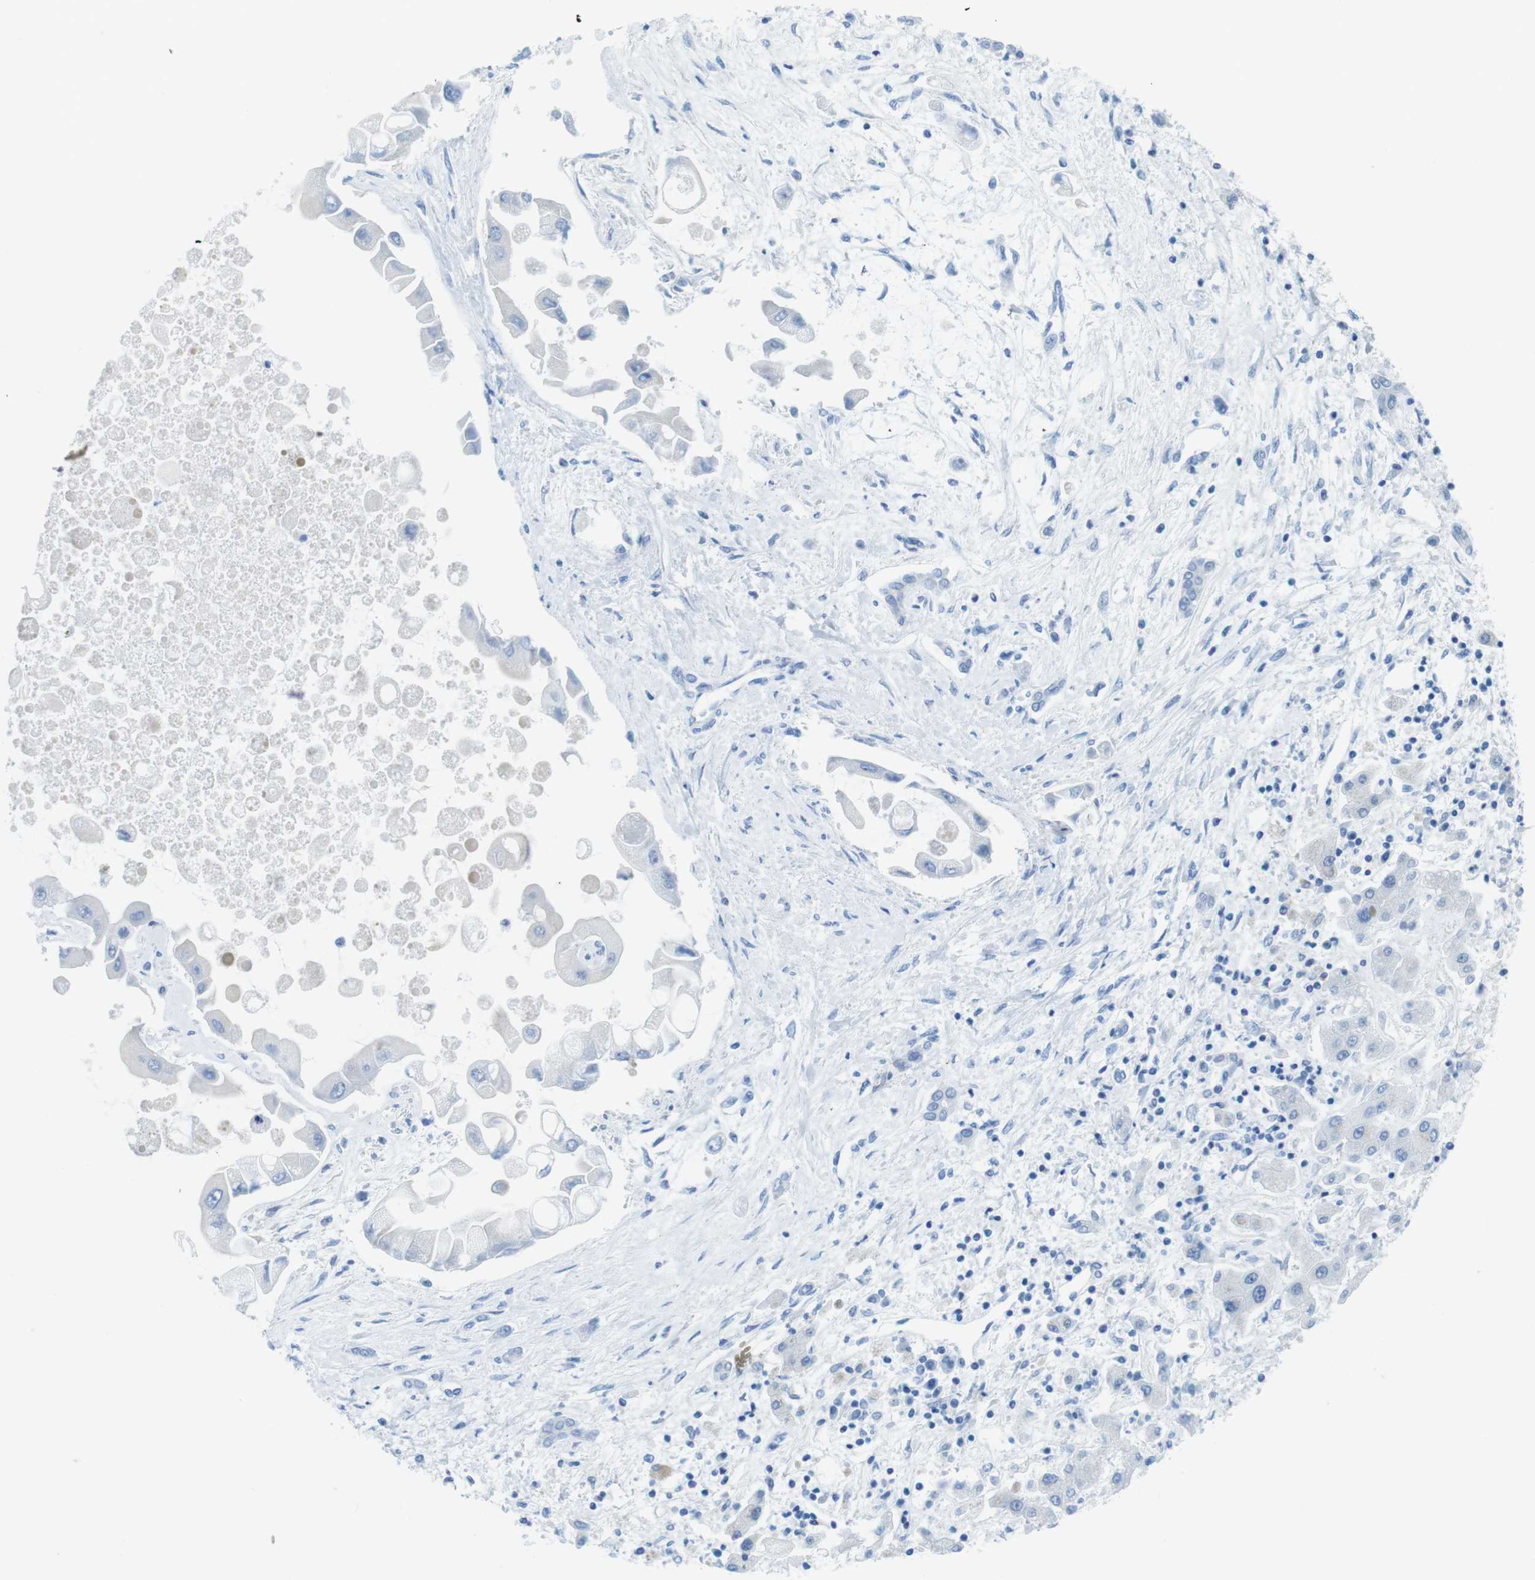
{"staining": {"intensity": "negative", "quantity": "none", "location": "none"}, "tissue": "liver cancer", "cell_type": "Tumor cells", "image_type": "cancer", "snomed": [{"axis": "morphology", "description": "Cholangiocarcinoma"}, {"axis": "topography", "description": "Liver"}], "caption": "Human cholangiocarcinoma (liver) stained for a protein using immunohistochemistry (IHC) shows no positivity in tumor cells.", "gene": "GAP43", "patient": {"sex": "male", "age": 50}}